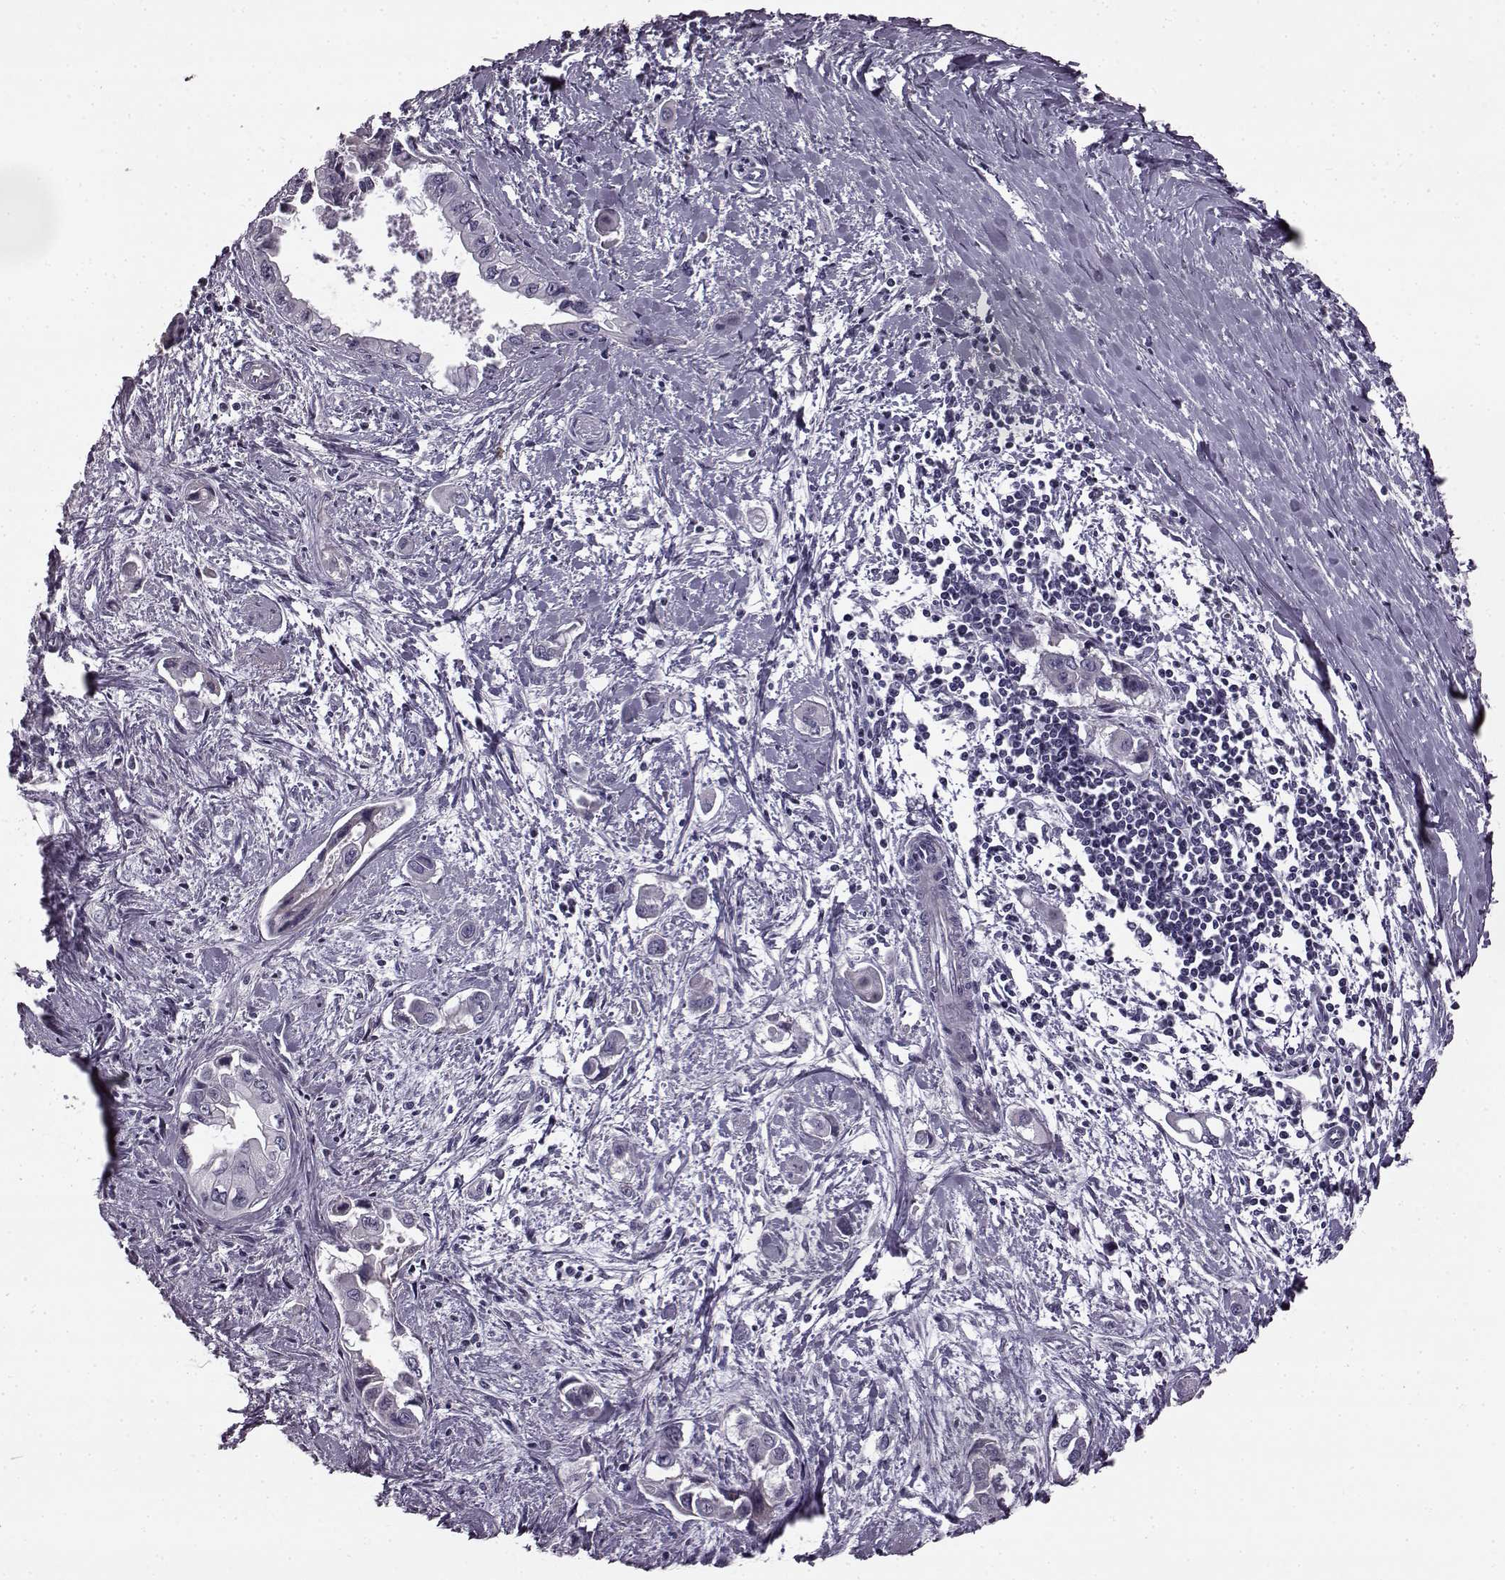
{"staining": {"intensity": "negative", "quantity": "none", "location": "none"}, "tissue": "pancreatic cancer", "cell_type": "Tumor cells", "image_type": "cancer", "snomed": [{"axis": "morphology", "description": "Adenocarcinoma, NOS"}, {"axis": "topography", "description": "Pancreas"}], "caption": "A high-resolution histopathology image shows immunohistochemistry (IHC) staining of pancreatic cancer (adenocarcinoma), which reveals no significant positivity in tumor cells.", "gene": "ODAD4", "patient": {"sex": "male", "age": 60}}